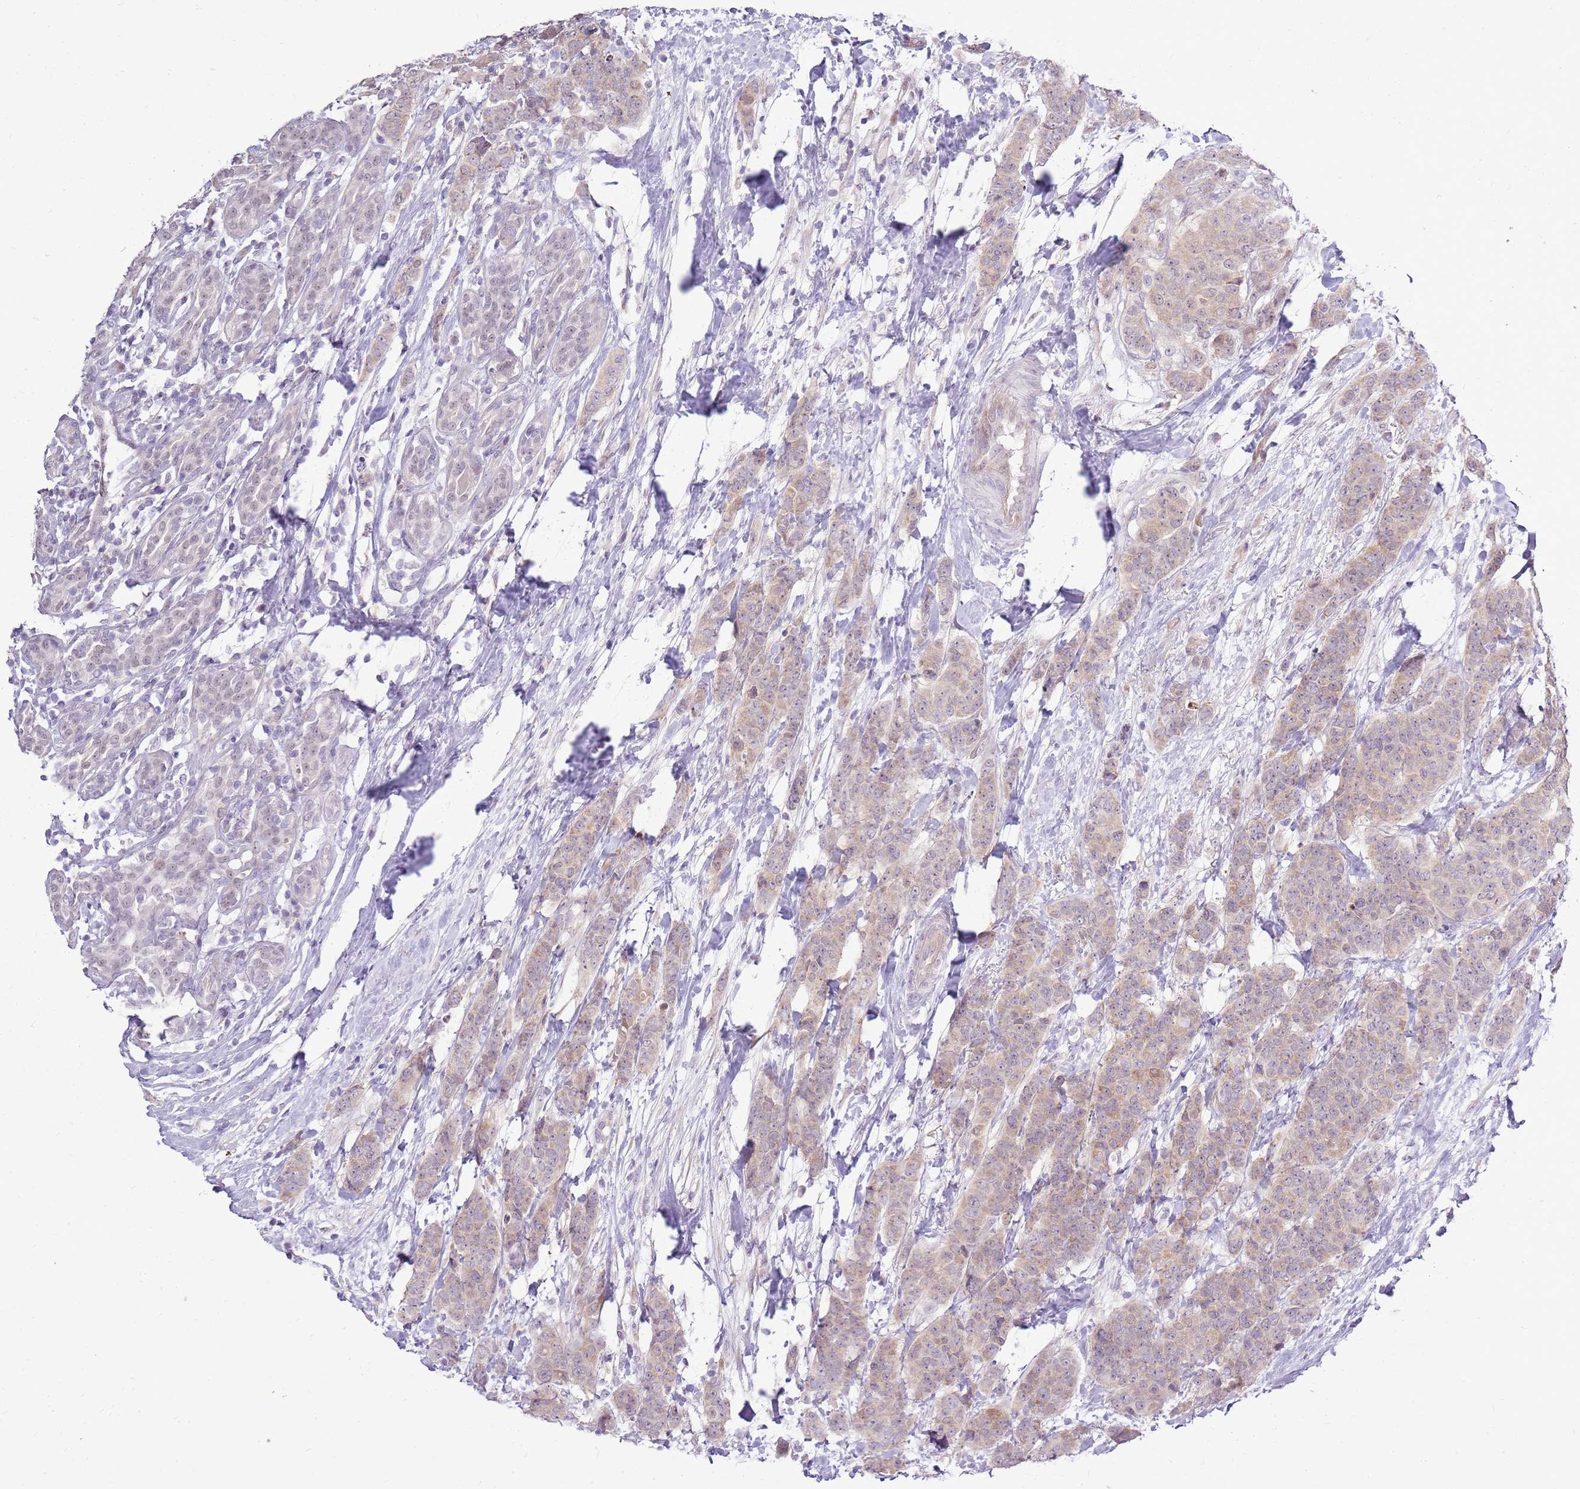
{"staining": {"intensity": "moderate", "quantity": ">75%", "location": "cytoplasmic/membranous"}, "tissue": "breast cancer", "cell_type": "Tumor cells", "image_type": "cancer", "snomed": [{"axis": "morphology", "description": "Duct carcinoma"}, {"axis": "topography", "description": "Breast"}], "caption": "Breast cancer was stained to show a protein in brown. There is medium levels of moderate cytoplasmic/membranous staining in about >75% of tumor cells.", "gene": "UGGT2", "patient": {"sex": "female", "age": 40}}